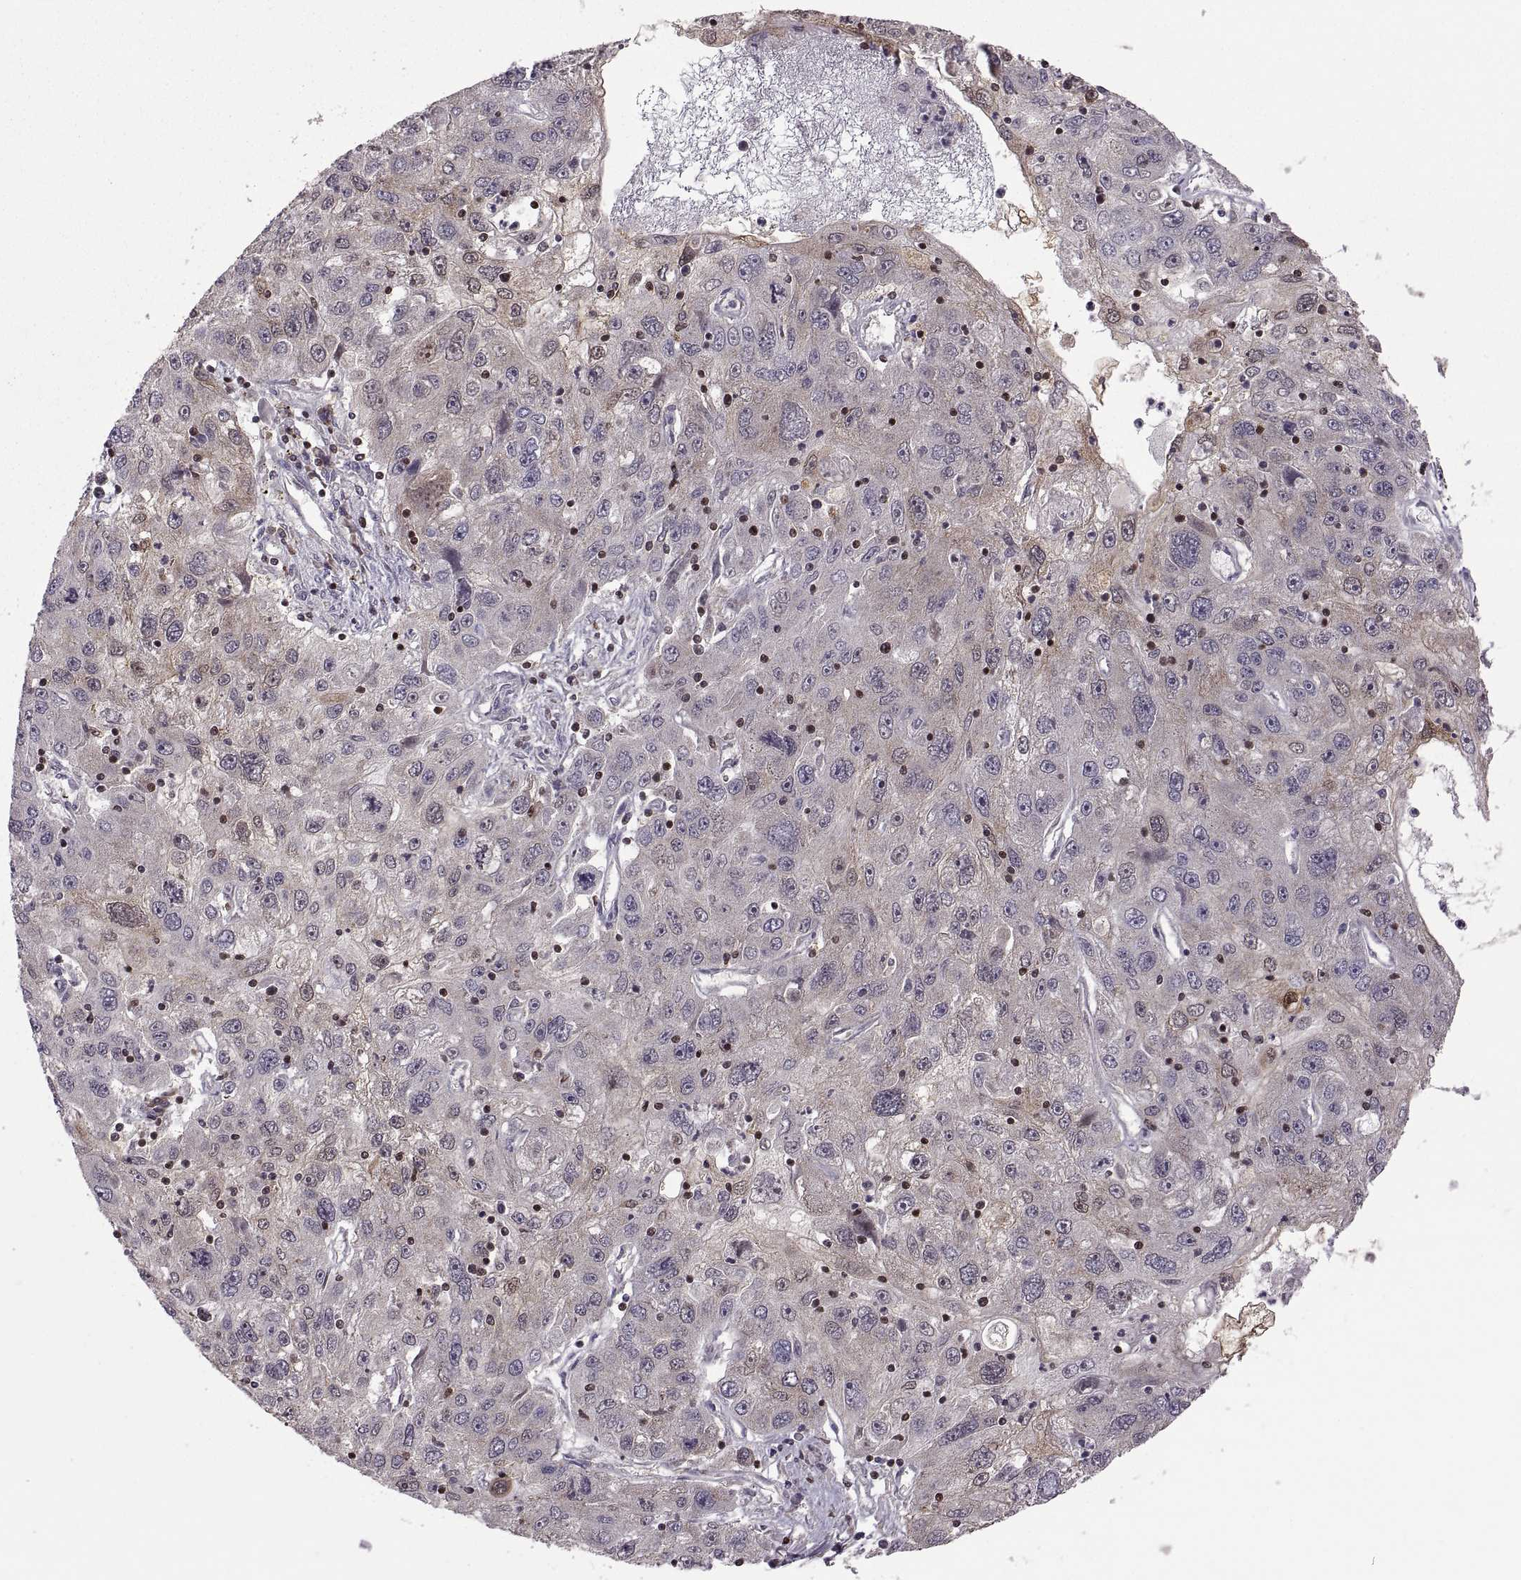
{"staining": {"intensity": "weak", "quantity": "<25%", "location": "cytoplasmic/membranous"}, "tissue": "stomach cancer", "cell_type": "Tumor cells", "image_type": "cancer", "snomed": [{"axis": "morphology", "description": "Adenocarcinoma, NOS"}, {"axis": "topography", "description": "Stomach"}], "caption": "A high-resolution photomicrograph shows IHC staining of stomach cancer (adenocarcinoma), which shows no significant staining in tumor cells. (DAB (3,3'-diaminobenzidine) immunohistochemistry (IHC), high magnification).", "gene": "EZR", "patient": {"sex": "male", "age": 56}}